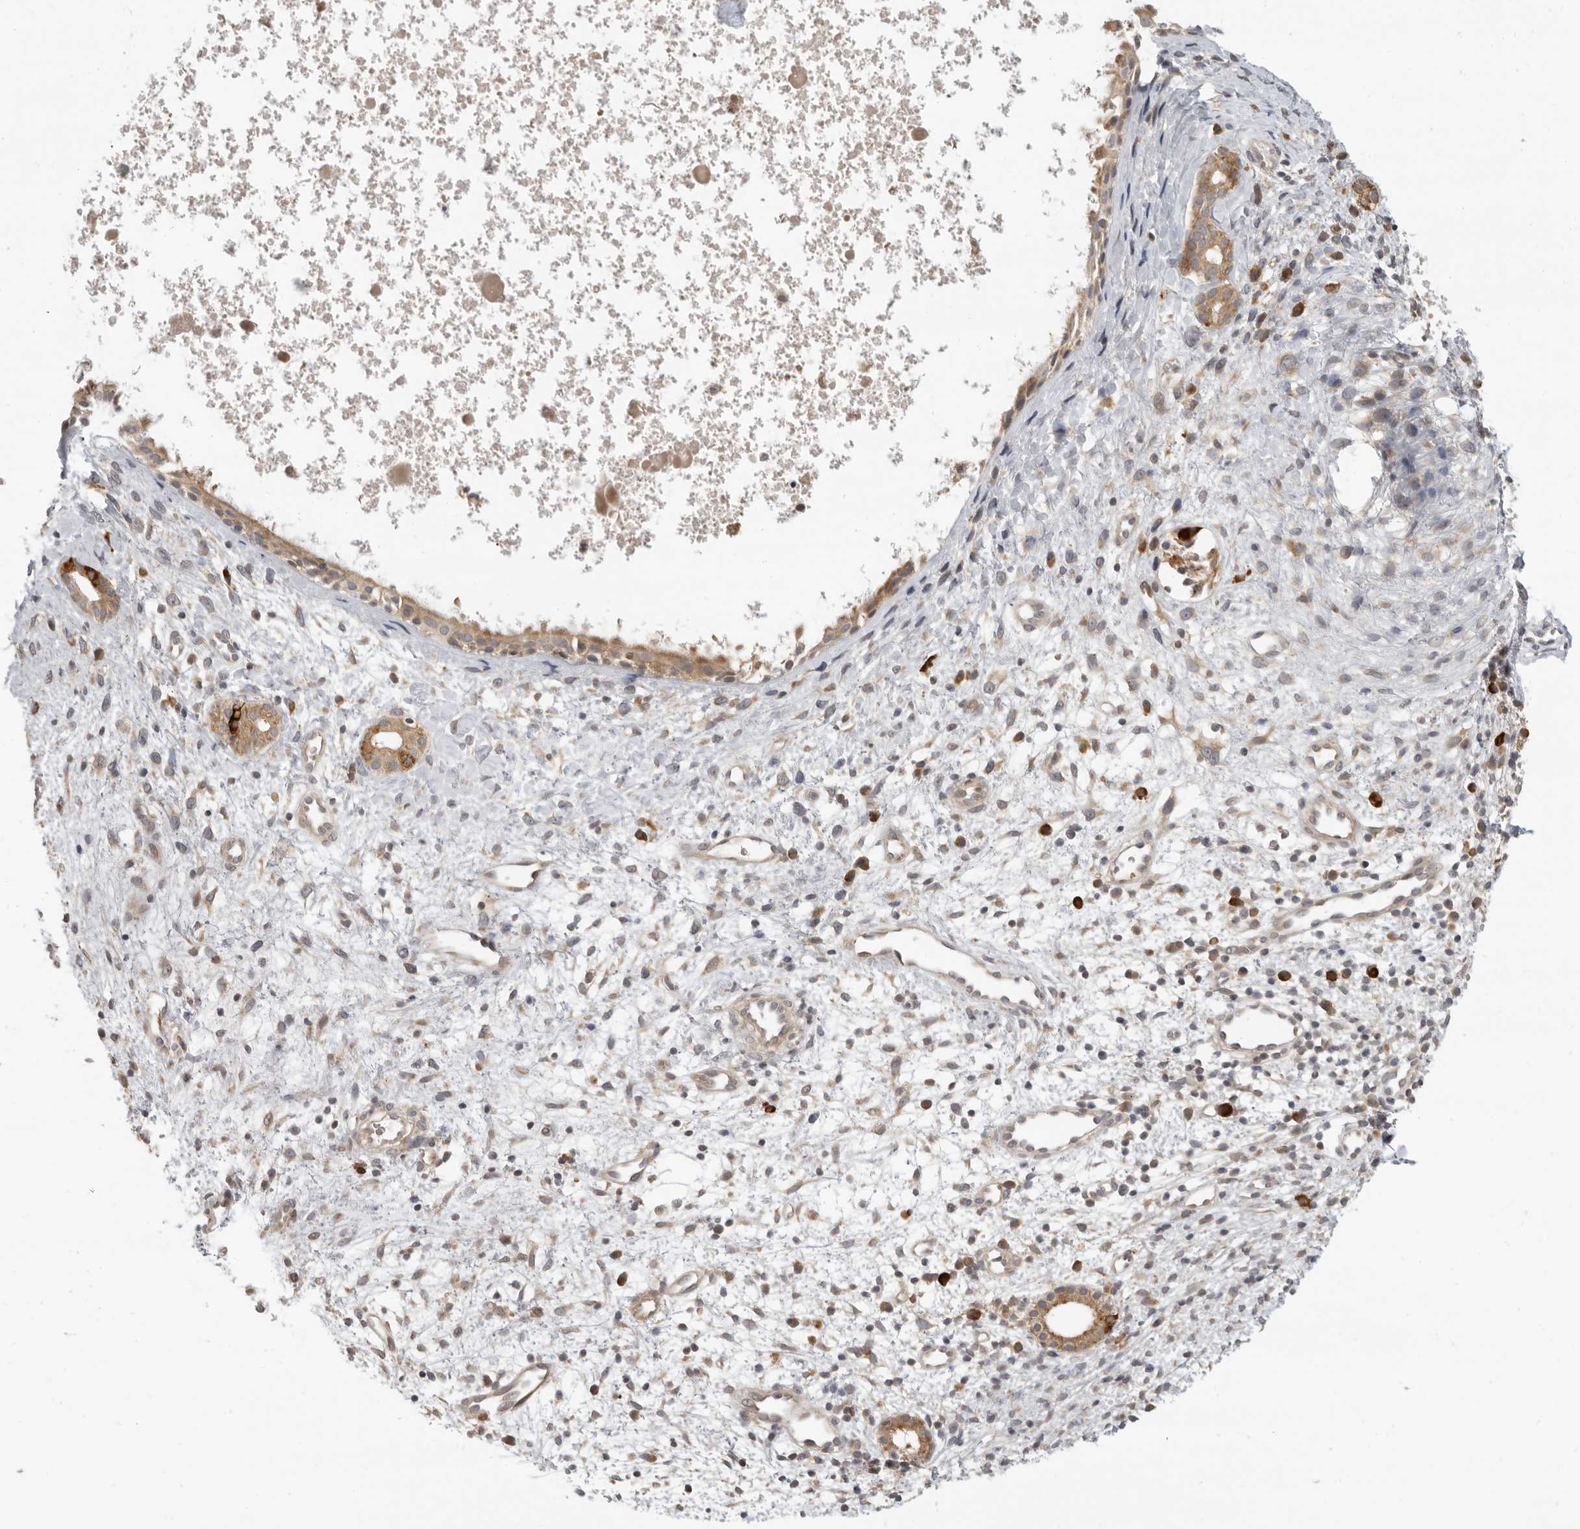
{"staining": {"intensity": "moderate", "quantity": ">75%", "location": "cytoplasmic/membranous"}, "tissue": "nasopharynx", "cell_type": "Respiratory epithelial cells", "image_type": "normal", "snomed": [{"axis": "morphology", "description": "Normal tissue, NOS"}, {"axis": "topography", "description": "Nasopharynx"}], "caption": "Immunohistochemistry (IHC) of normal human nasopharynx displays medium levels of moderate cytoplasmic/membranous positivity in approximately >75% of respiratory epithelial cells.", "gene": "PRRC2A", "patient": {"sex": "male", "age": 22}}